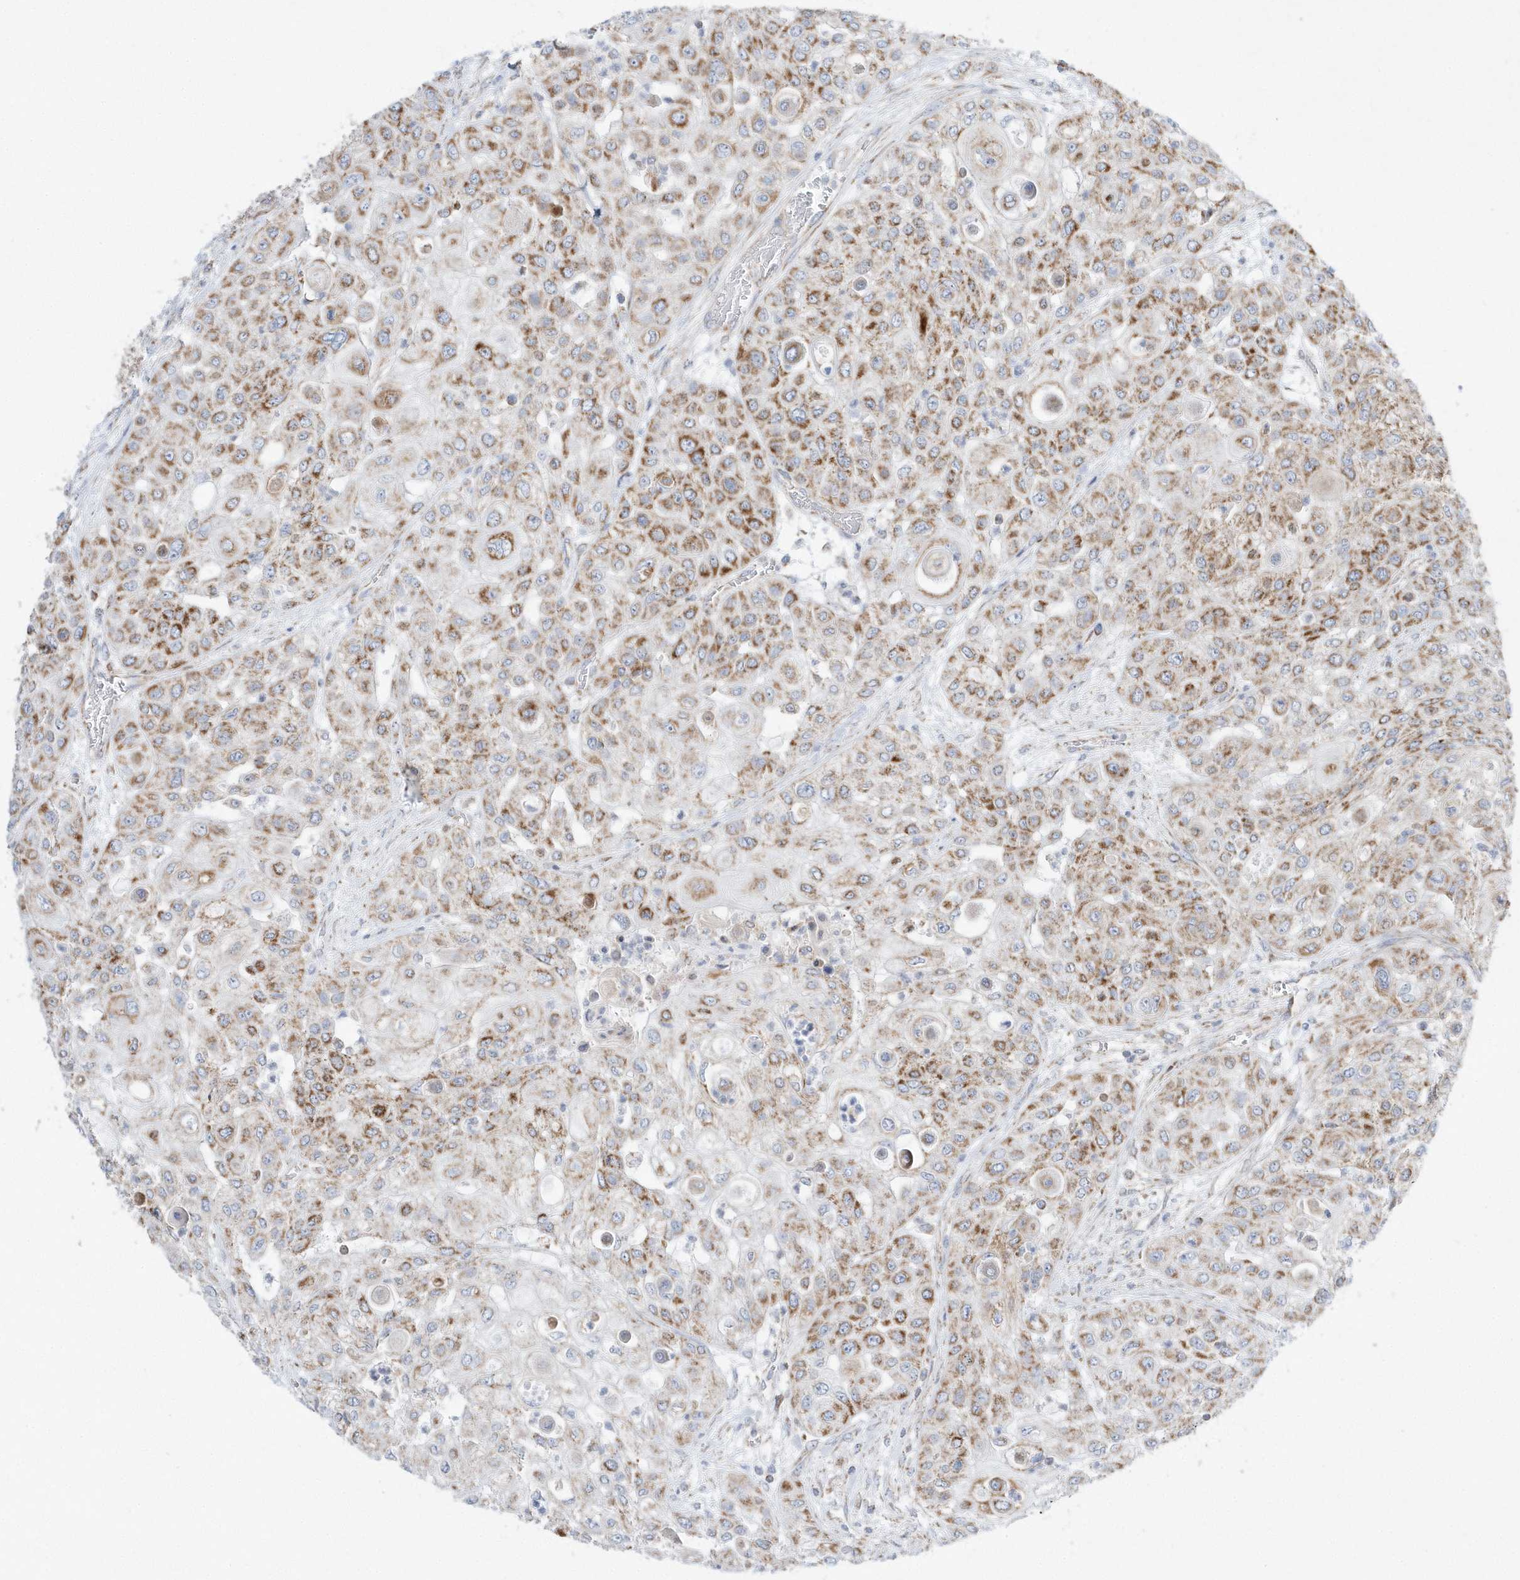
{"staining": {"intensity": "moderate", "quantity": ">75%", "location": "cytoplasmic/membranous"}, "tissue": "urothelial cancer", "cell_type": "Tumor cells", "image_type": "cancer", "snomed": [{"axis": "morphology", "description": "Urothelial carcinoma, High grade"}, {"axis": "topography", "description": "Urinary bladder"}], "caption": "Moderate cytoplasmic/membranous staining is appreciated in about >75% of tumor cells in urothelial cancer. The staining was performed using DAB (3,3'-diaminobenzidine) to visualize the protein expression in brown, while the nuclei were stained in blue with hematoxylin (Magnification: 20x).", "gene": "OPA1", "patient": {"sex": "female", "age": 79}}